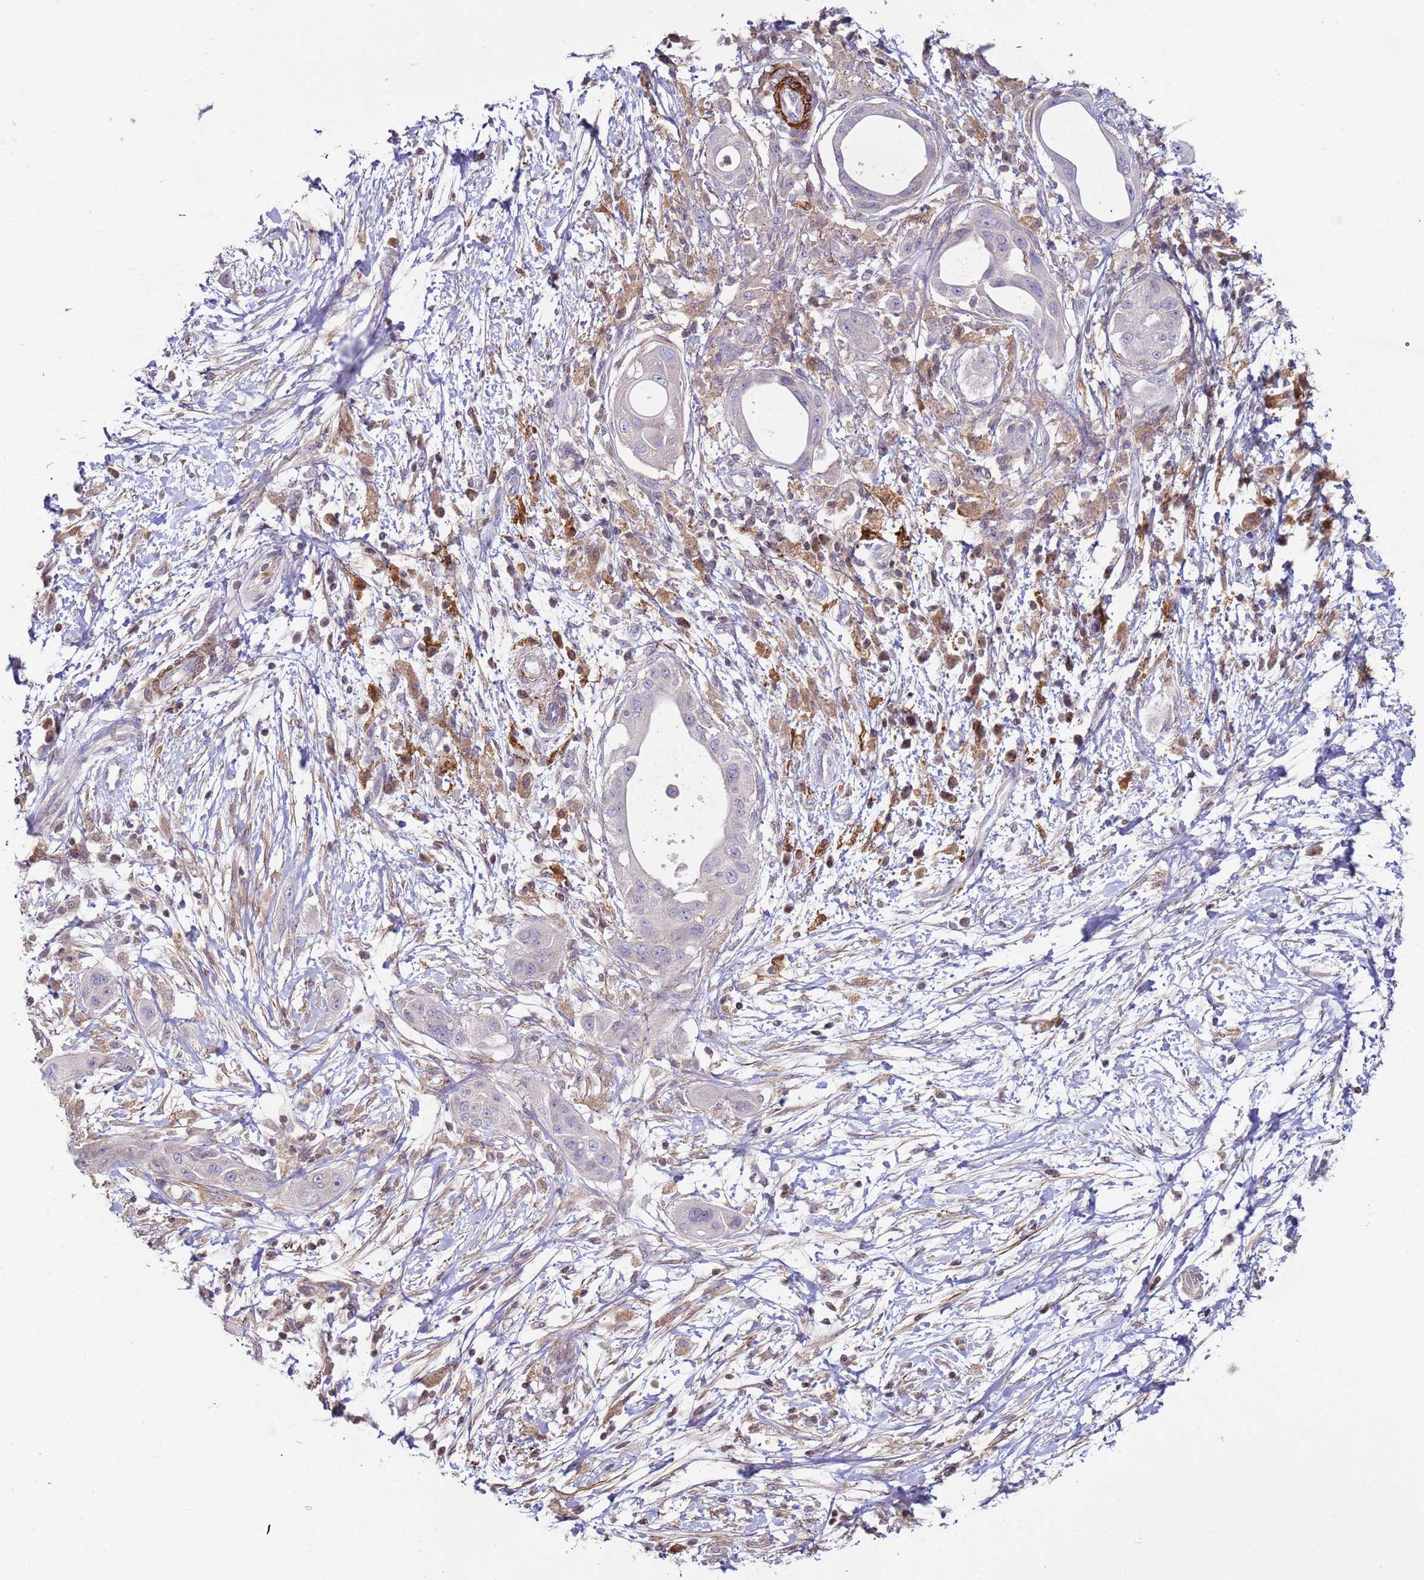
{"staining": {"intensity": "negative", "quantity": "none", "location": "none"}, "tissue": "pancreatic cancer", "cell_type": "Tumor cells", "image_type": "cancer", "snomed": [{"axis": "morphology", "description": "Adenocarcinoma, NOS"}, {"axis": "topography", "description": "Pancreas"}], "caption": "This is an immunohistochemistry photomicrograph of human pancreatic cancer. There is no staining in tumor cells.", "gene": "SNAPC4", "patient": {"sex": "male", "age": 68}}